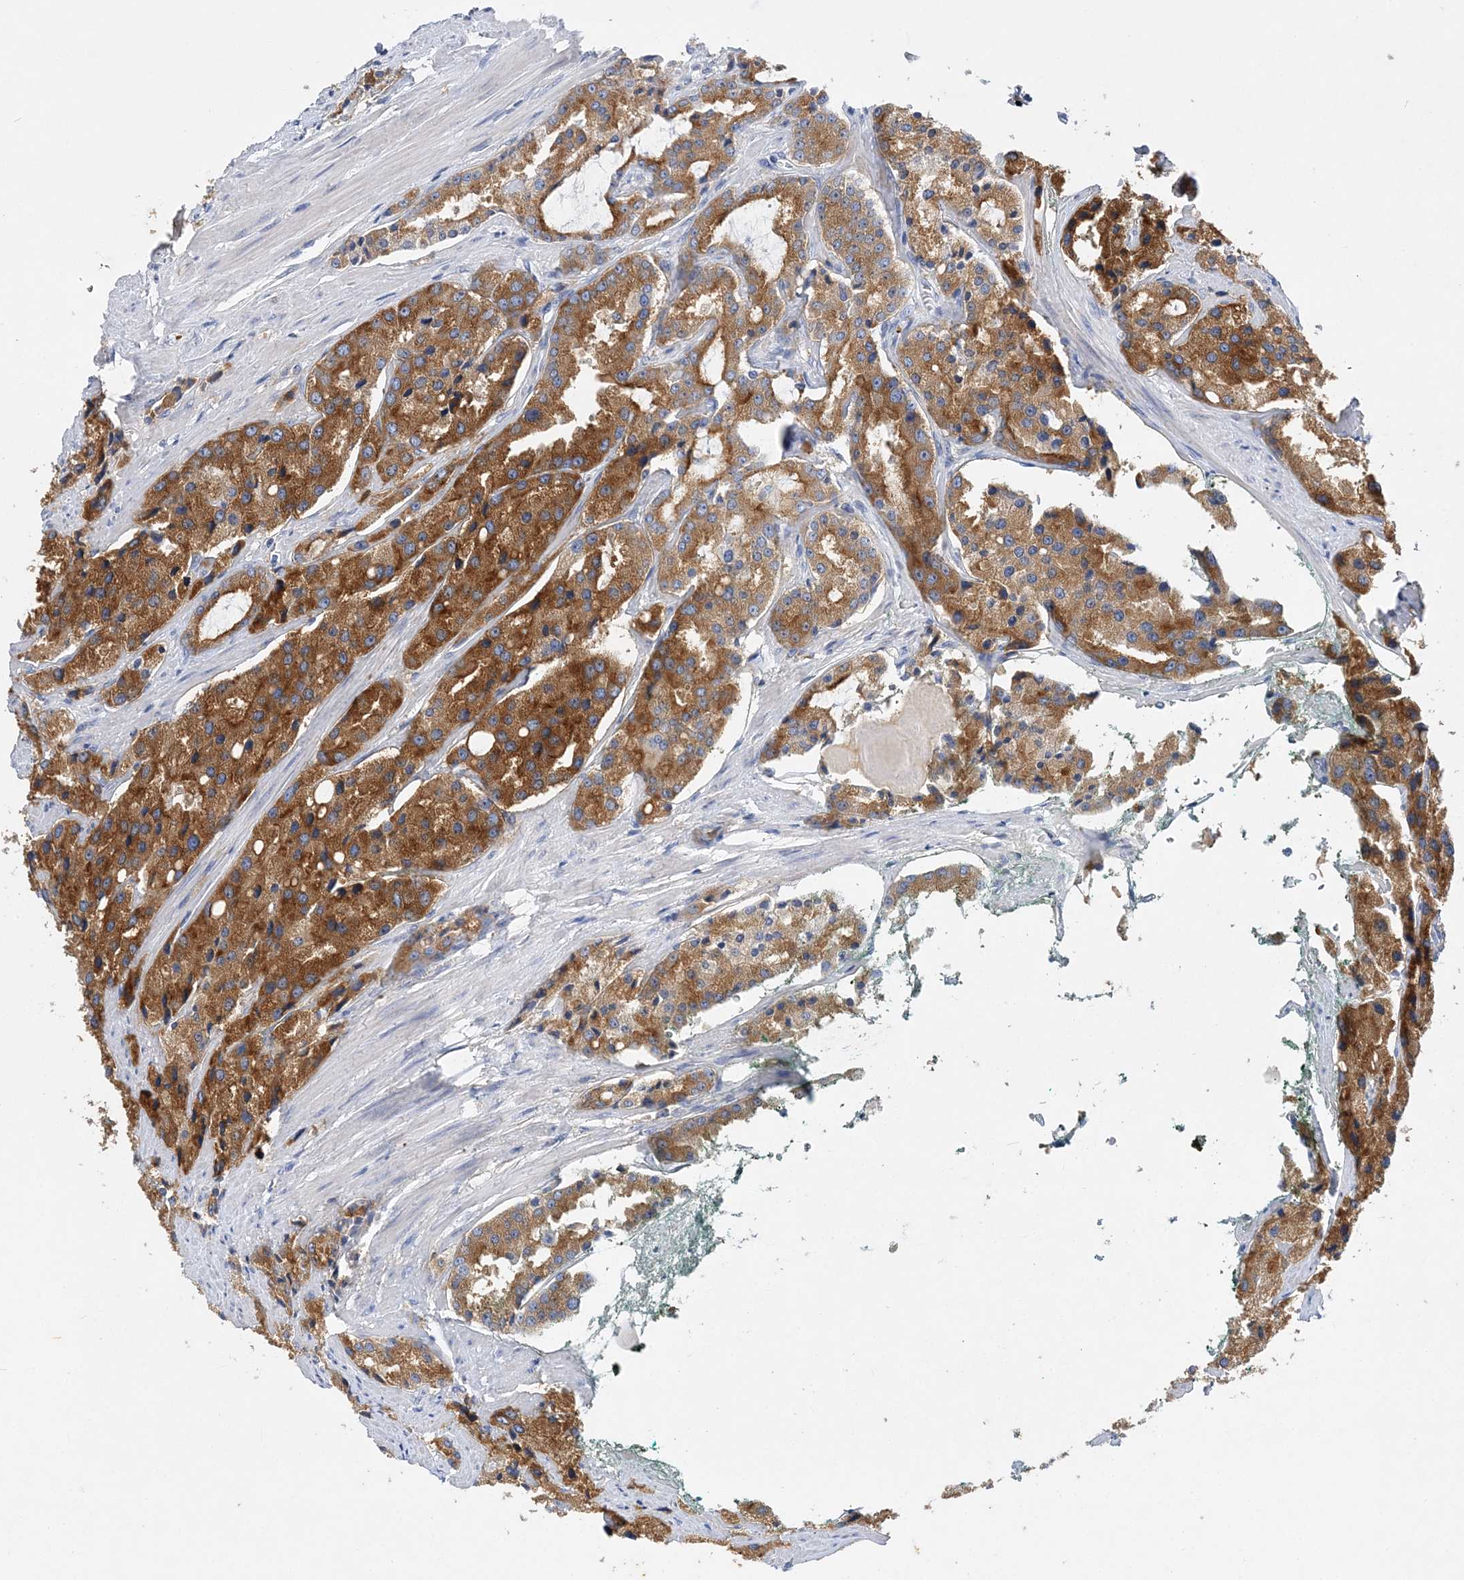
{"staining": {"intensity": "strong", "quantity": ">75%", "location": "cytoplasmic/membranous"}, "tissue": "prostate cancer", "cell_type": "Tumor cells", "image_type": "cancer", "snomed": [{"axis": "morphology", "description": "Adenocarcinoma, High grade"}, {"axis": "topography", "description": "Prostate"}], "caption": "The photomicrograph shows staining of adenocarcinoma (high-grade) (prostate), revealing strong cytoplasmic/membranous protein expression (brown color) within tumor cells. (DAB = brown stain, brightfield microscopy at high magnification).", "gene": "GRINA", "patient": {"sex": "male", "age": 66}}